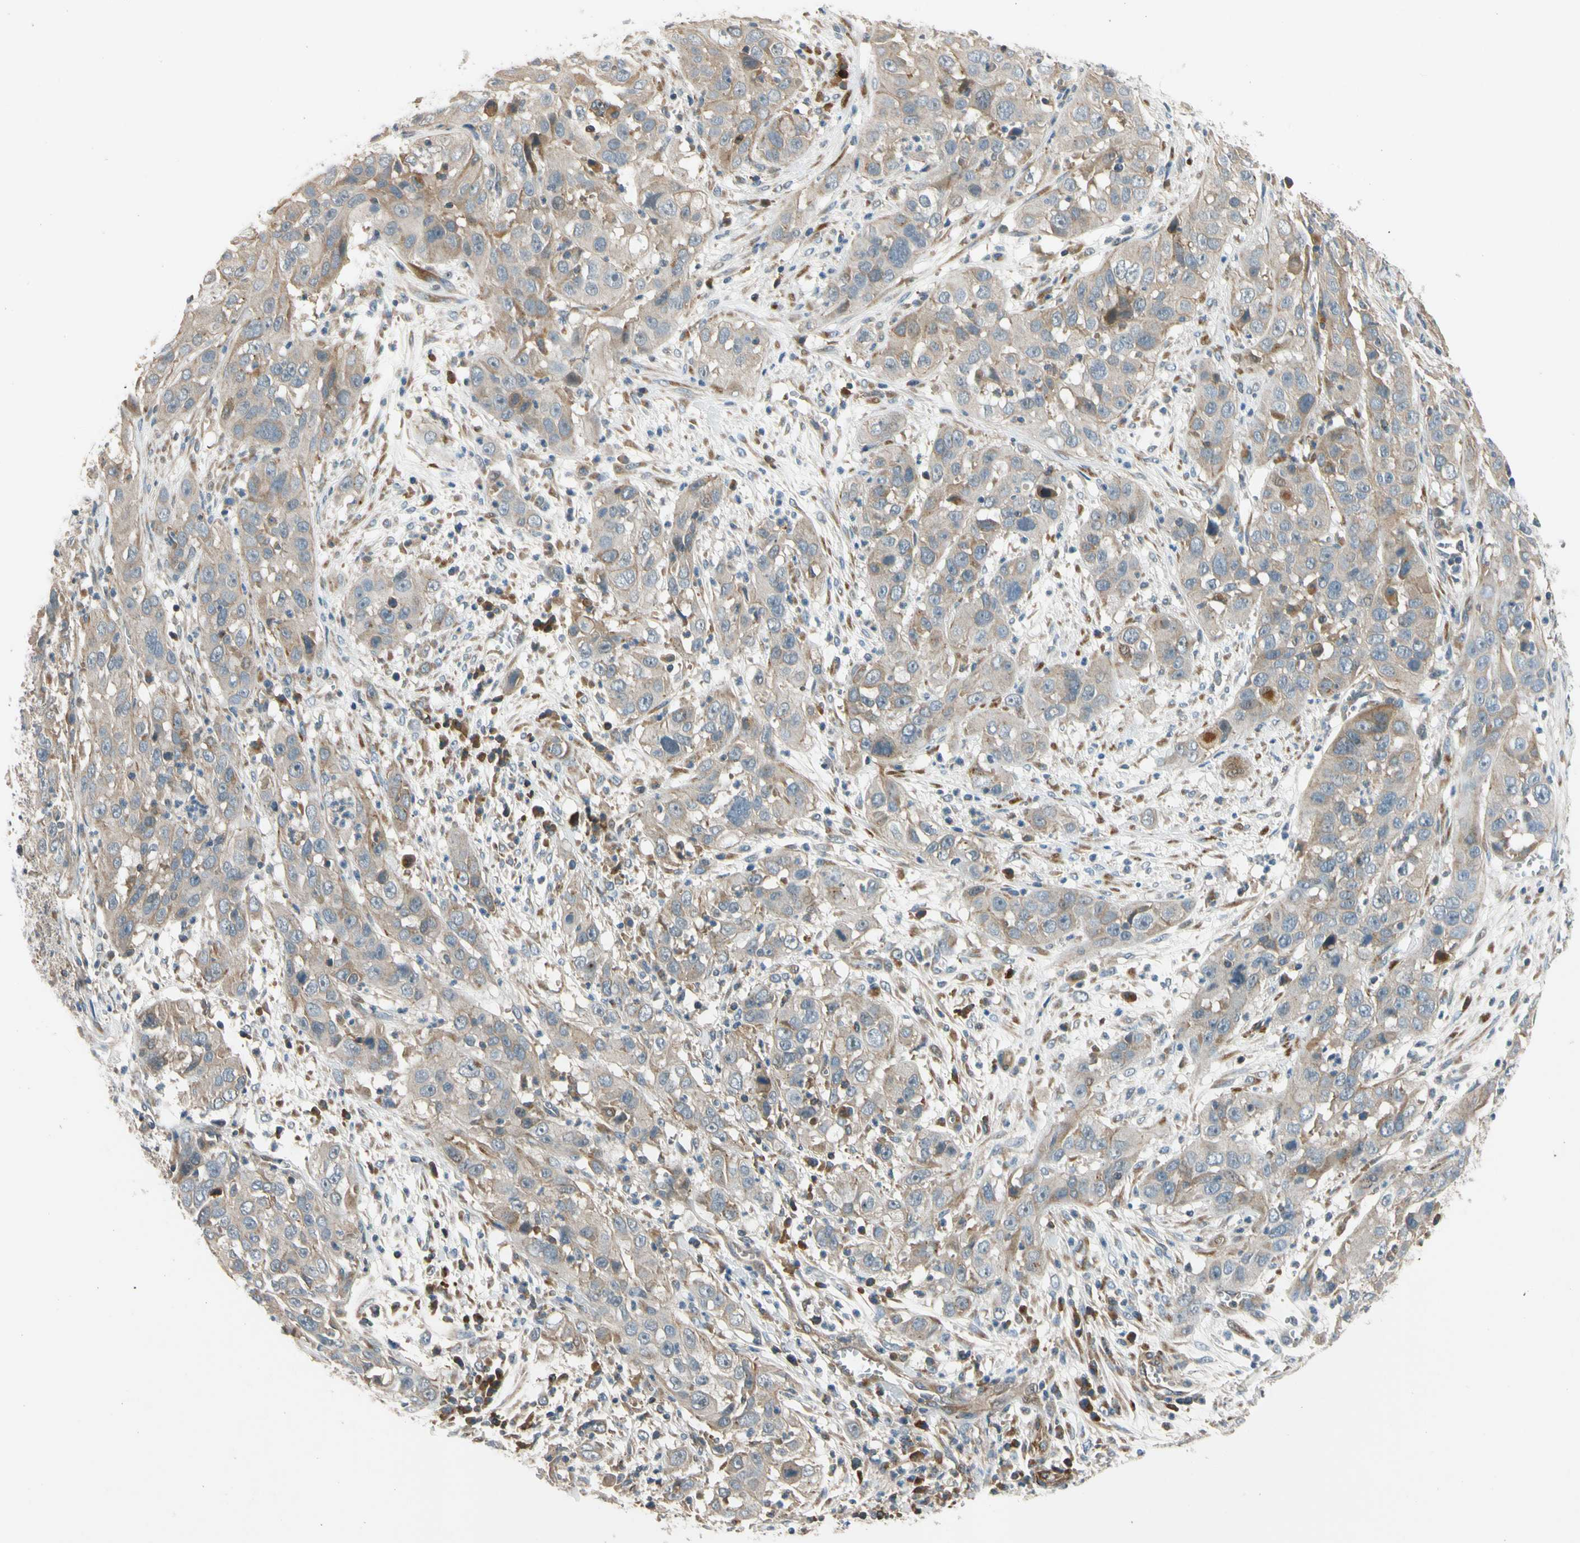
{"staining": {"intensity": "weak", "quantity": "25%-75%", "location": "cytoplasmic/membranous"}, "tissue": "cervical cancer", "cell_type": "Tumor cells", "image_type": "cancer", "snomed": [{"axis": "morphology", "description": "Squamous cell carcinoma, NOS"}, {"axis": "topography", "description": "Cervix"}], "caption": "Tumor cells show weak cytoplasmic/membranous positivity in about 25%-75% of cells in squamous cell carcinoma (cervical).", "gene": "MST1R", "patient": {"sex": "female", "age": 32}}